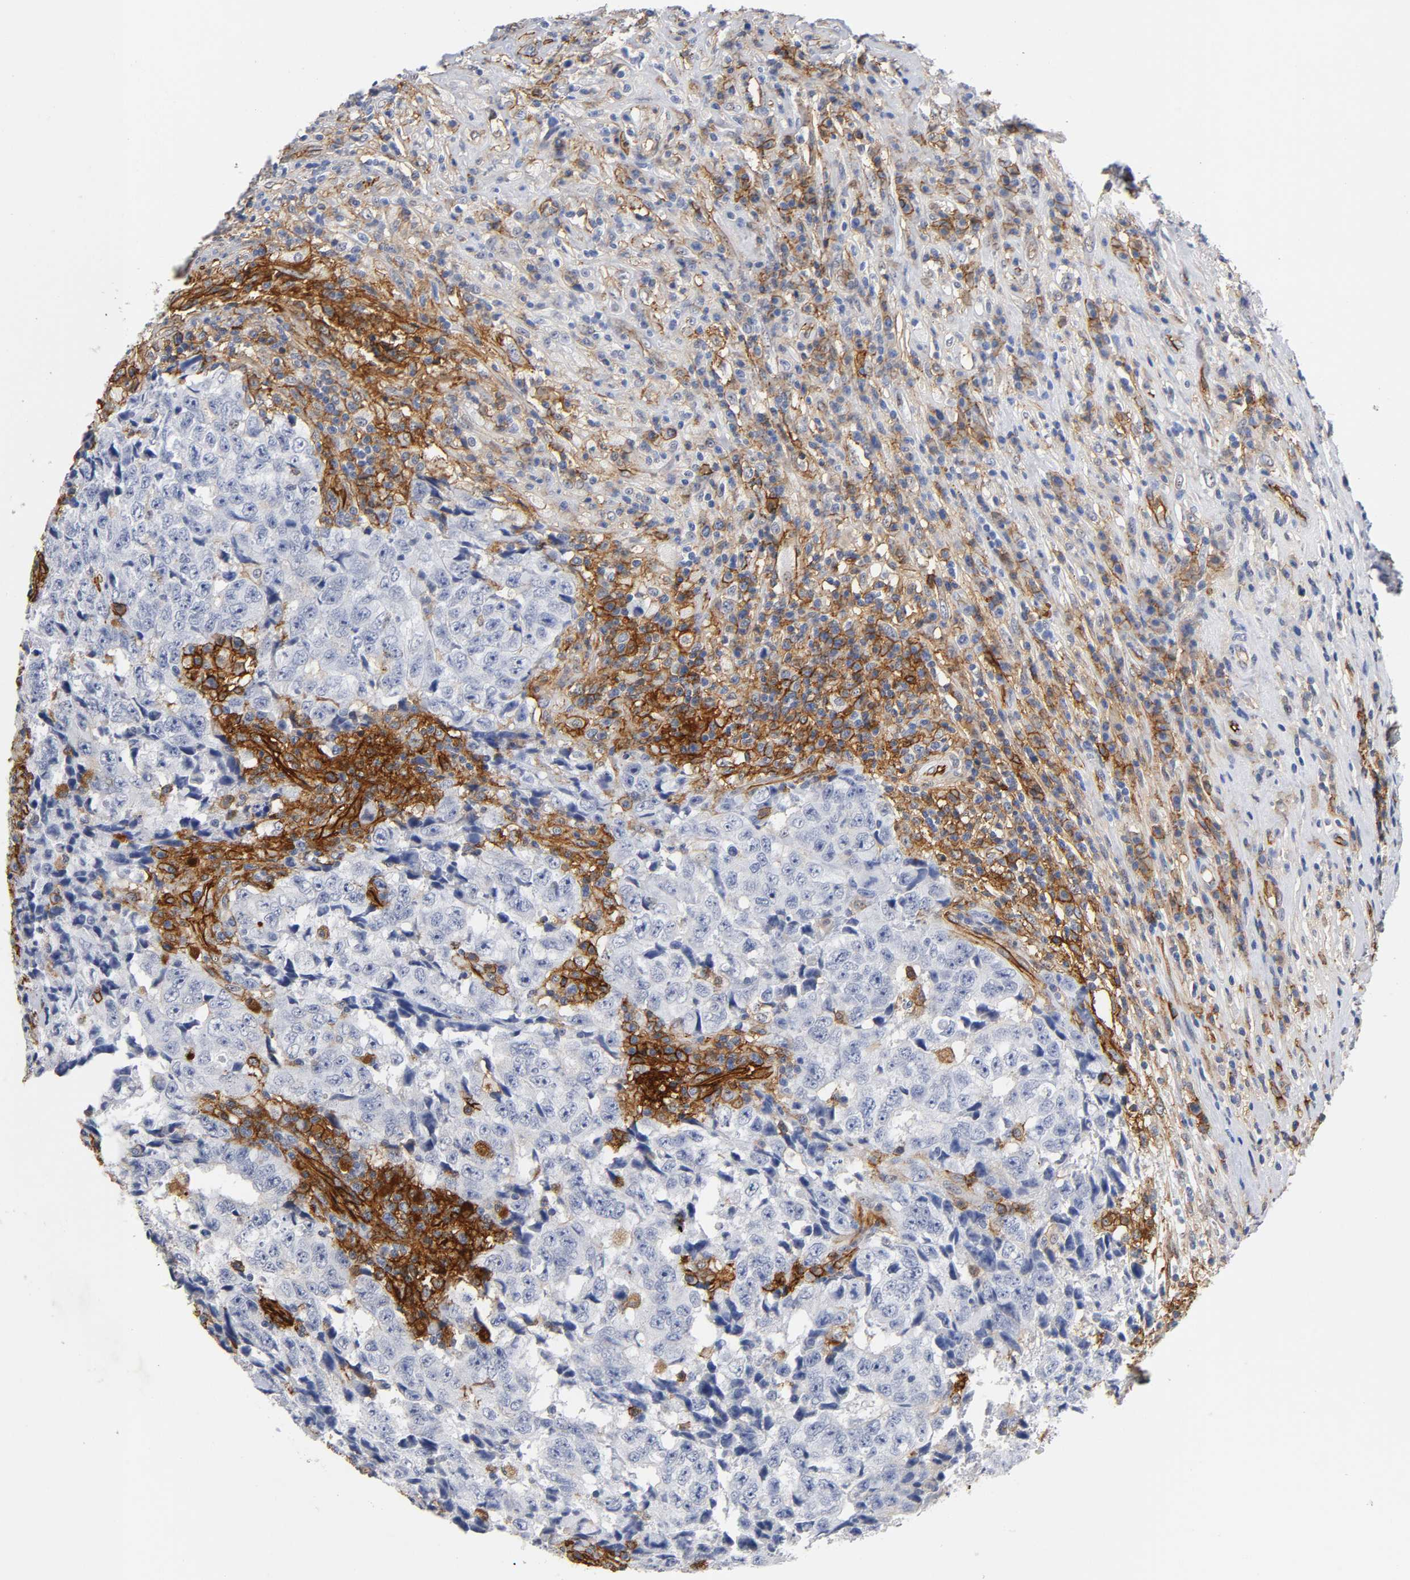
{"staining": {"intensity": "negative", "quantity": "none", "location": "none"}, "tissue": "testis cancer", "cell_type": "Tumor cells", "image_type": "cancer", "snomed": [{"axis": "morphology", "description": "Necrosis, NOS"}, {"axis": "morphology", "description": "Carcinoma, Embryonal, NOS"}, {"axis": "topography", "description": "Testis"}], "caption": "Immunohistochemistry of testis embryonal carcinoma exhibits no expression in tumor cells.", "gene": "ICAM1", "patient": {"sex": "male", "age": 19}}